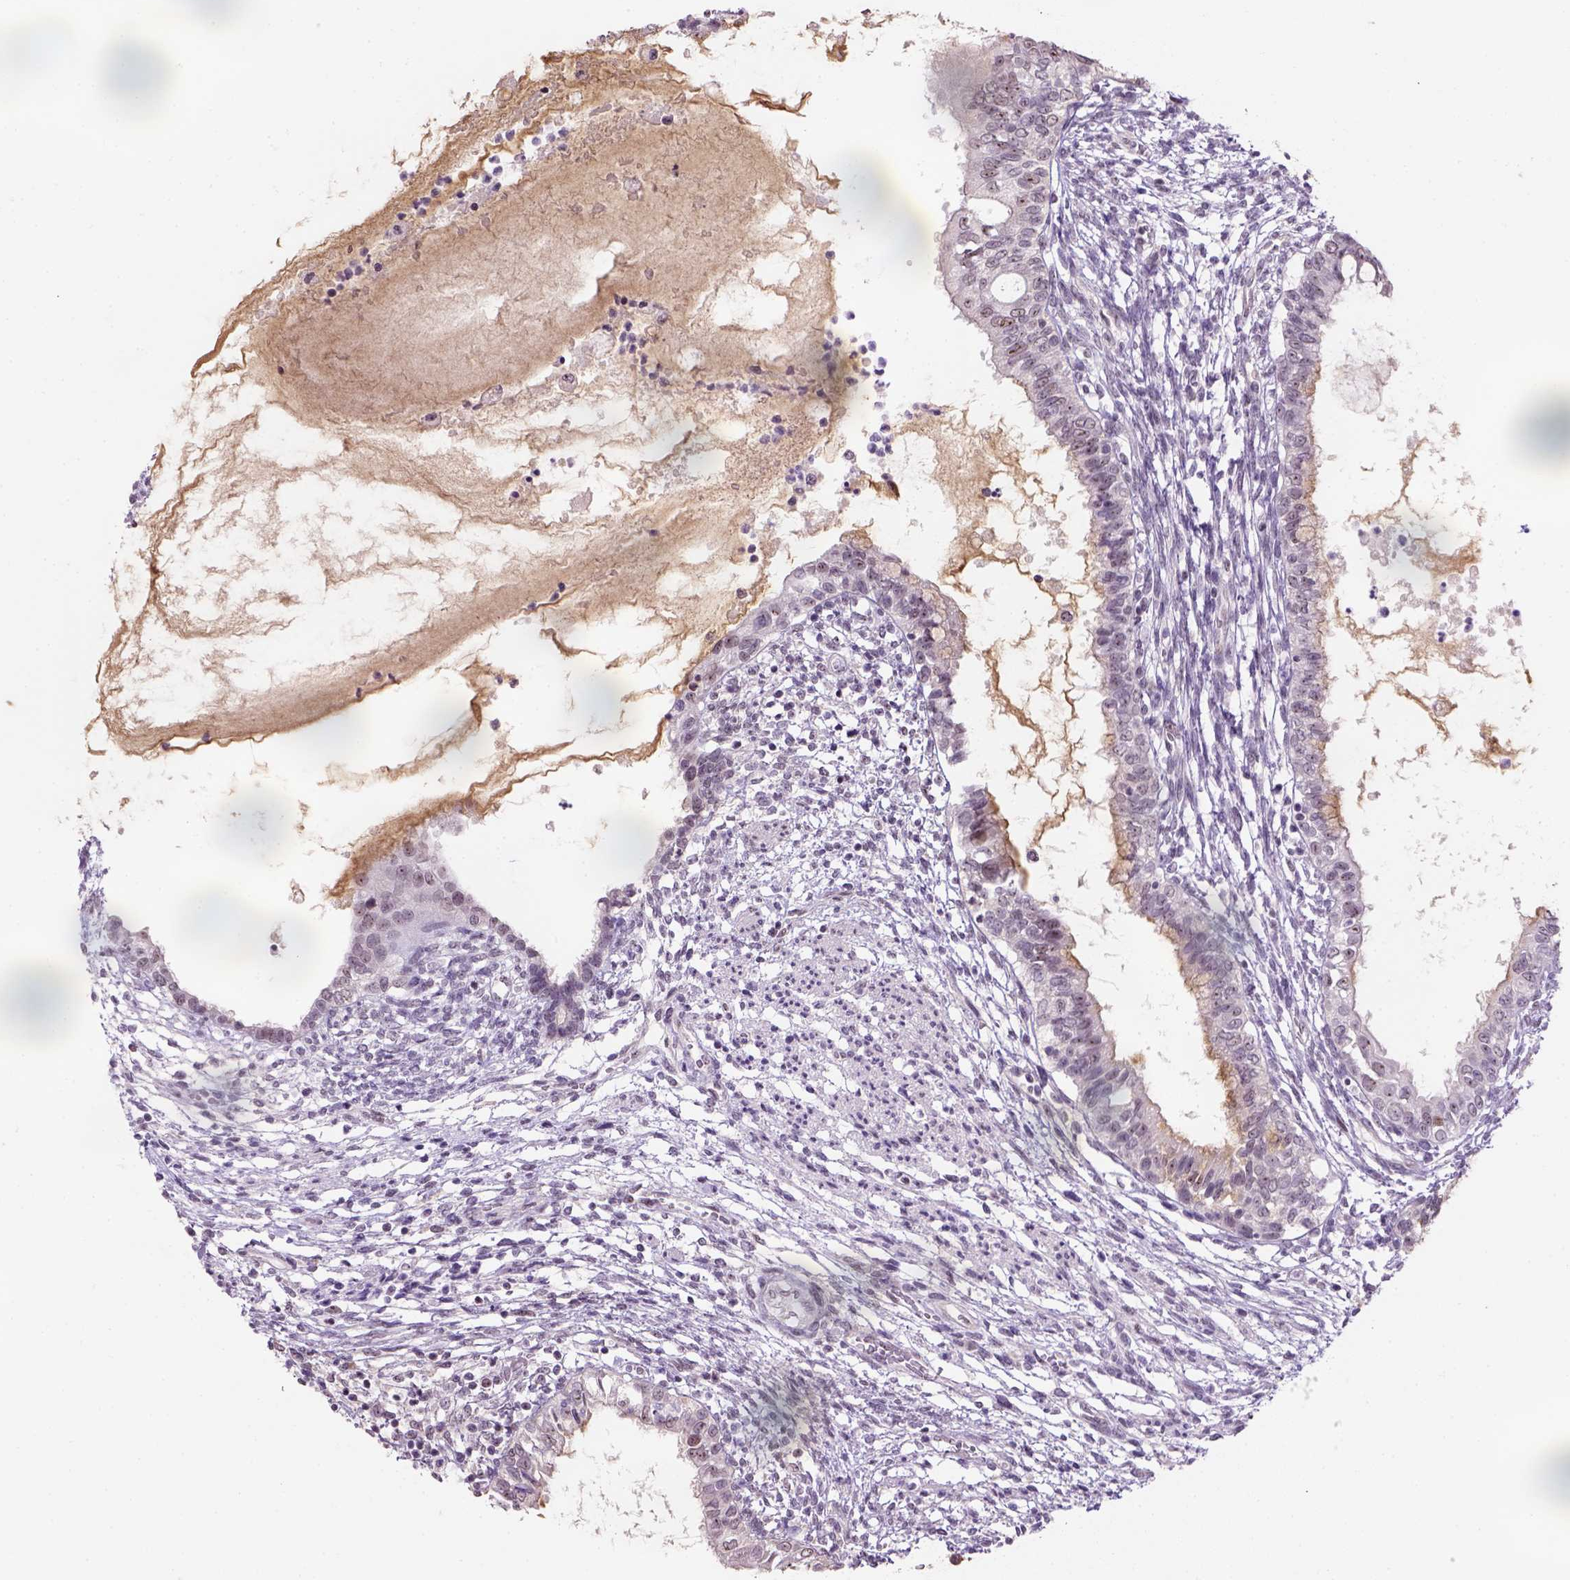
{"staining": {"intensity": "moderate", "quantity": "<25%", "location": "nuclear"}, "tissue": "testis cancer", "cell_type": "Tumor cells", "image_type": "cancer", "snomed": [{"axis": "morphology", "description": "Carcinoma, Embryonal, NOS"}, {"axis": "topography", "description": "Testis"}], "caption": "Immunohistochemical staining of testis cancer (embryonal carcinoma) exhibits moderate nuclear protein positivity in about <25% of tumor cells.", "gene": "DDX50", "patient": {"sex": "male", "age": 37}}